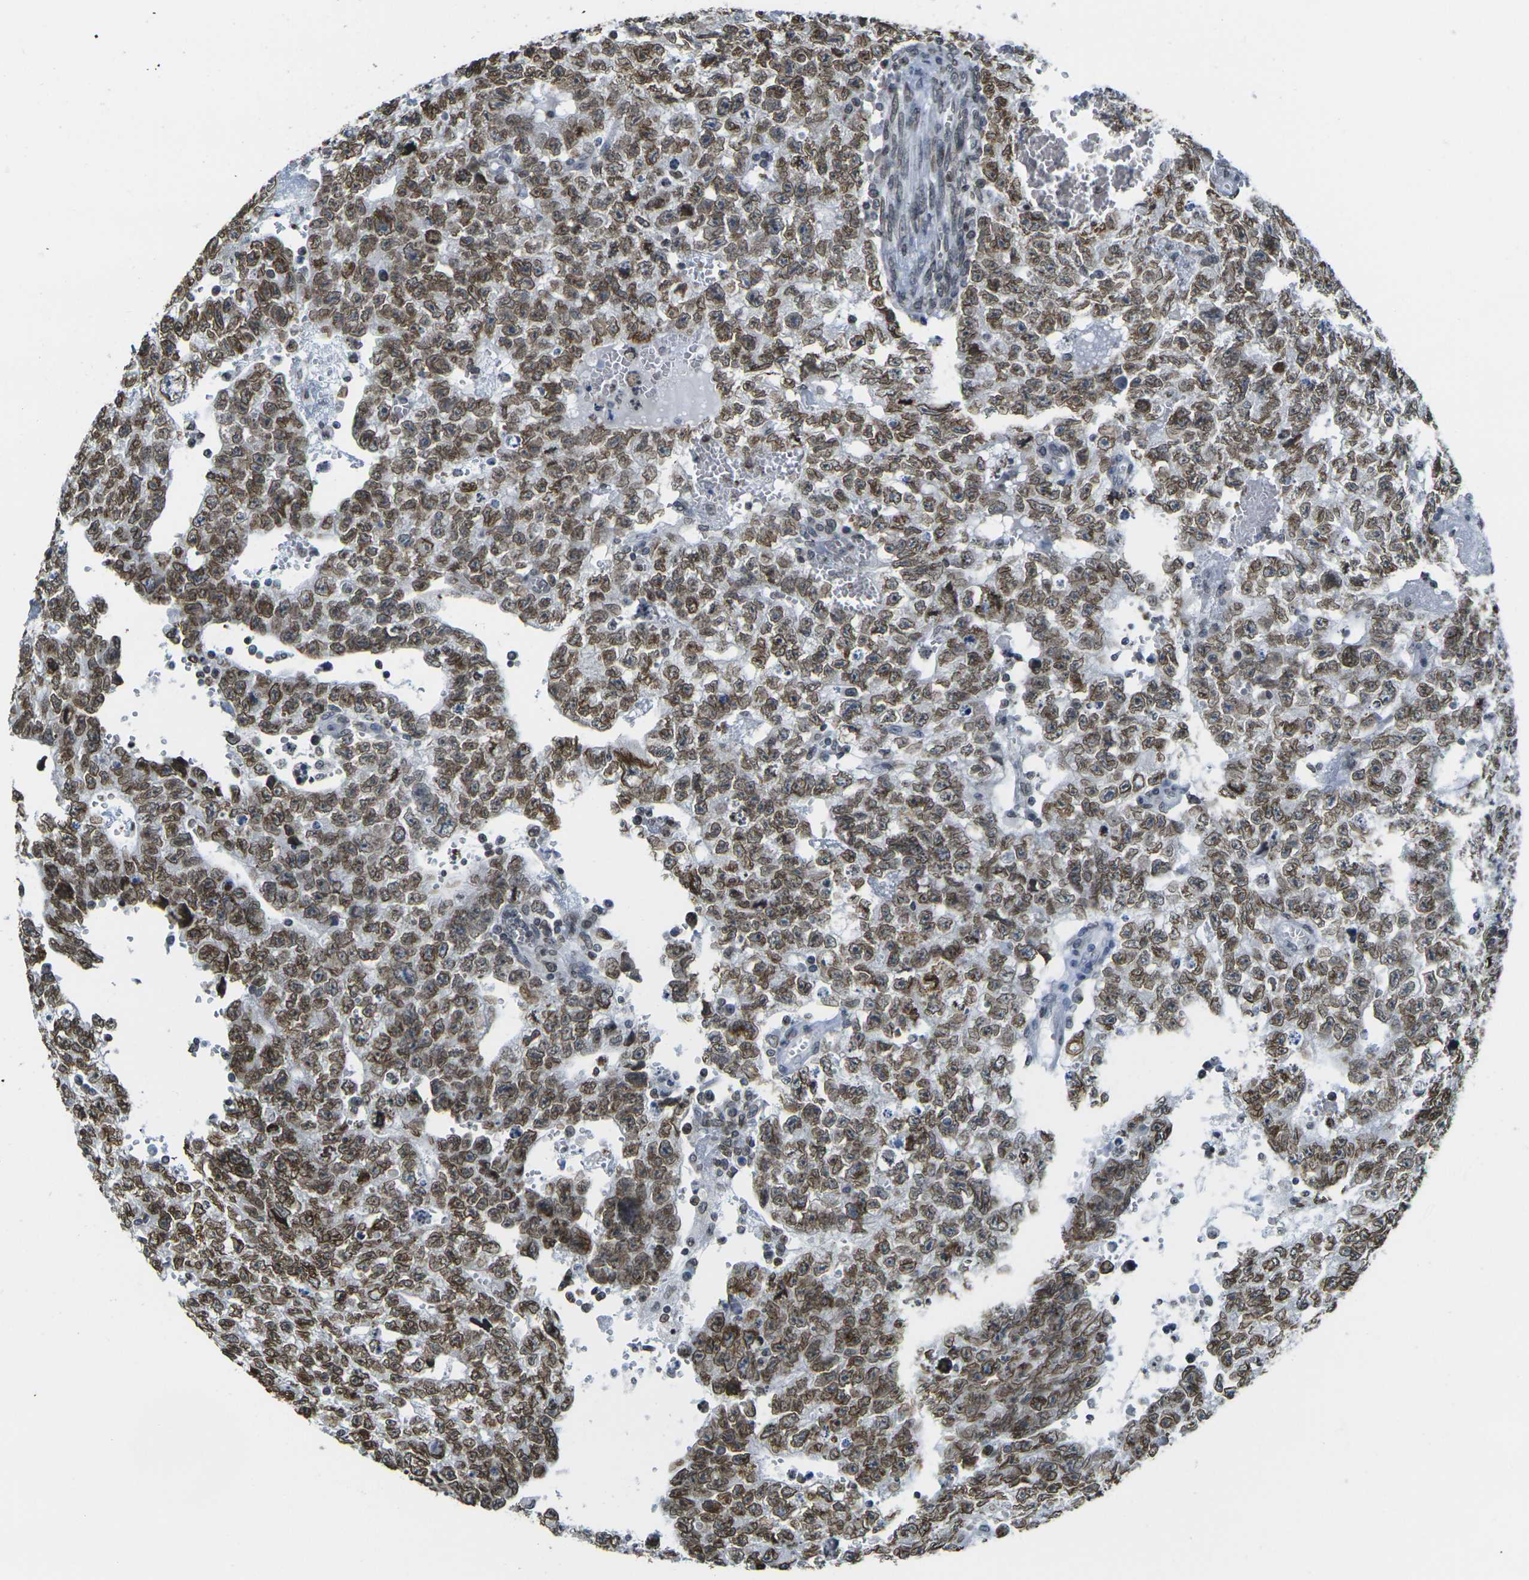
{"staining": {"intensity": "strong", "quantity": ">75%", "location": "cytoplasmic/membranous,nuclear"}, "tissue": "testis cancer", "cell_type": "Tumor cells", "image_type": "cancer", "snomed": [{"axis": "morphology", "description": "Seminoma, NOS"}, {"axis": "morphology", "description": "Carcinoma, Embryonal, NOS"}, {"axis": "topography", "description": "Testis"}], "caption": "This image shows immunohistochemistry (IHC) staining of human testis cancer (seminoma), with high strong cytoplasmic/membranous and nuclear staining in about >75% of tumor cells.", "gene": "BRDT", "patient": {"sex": "male", "age": 38}}